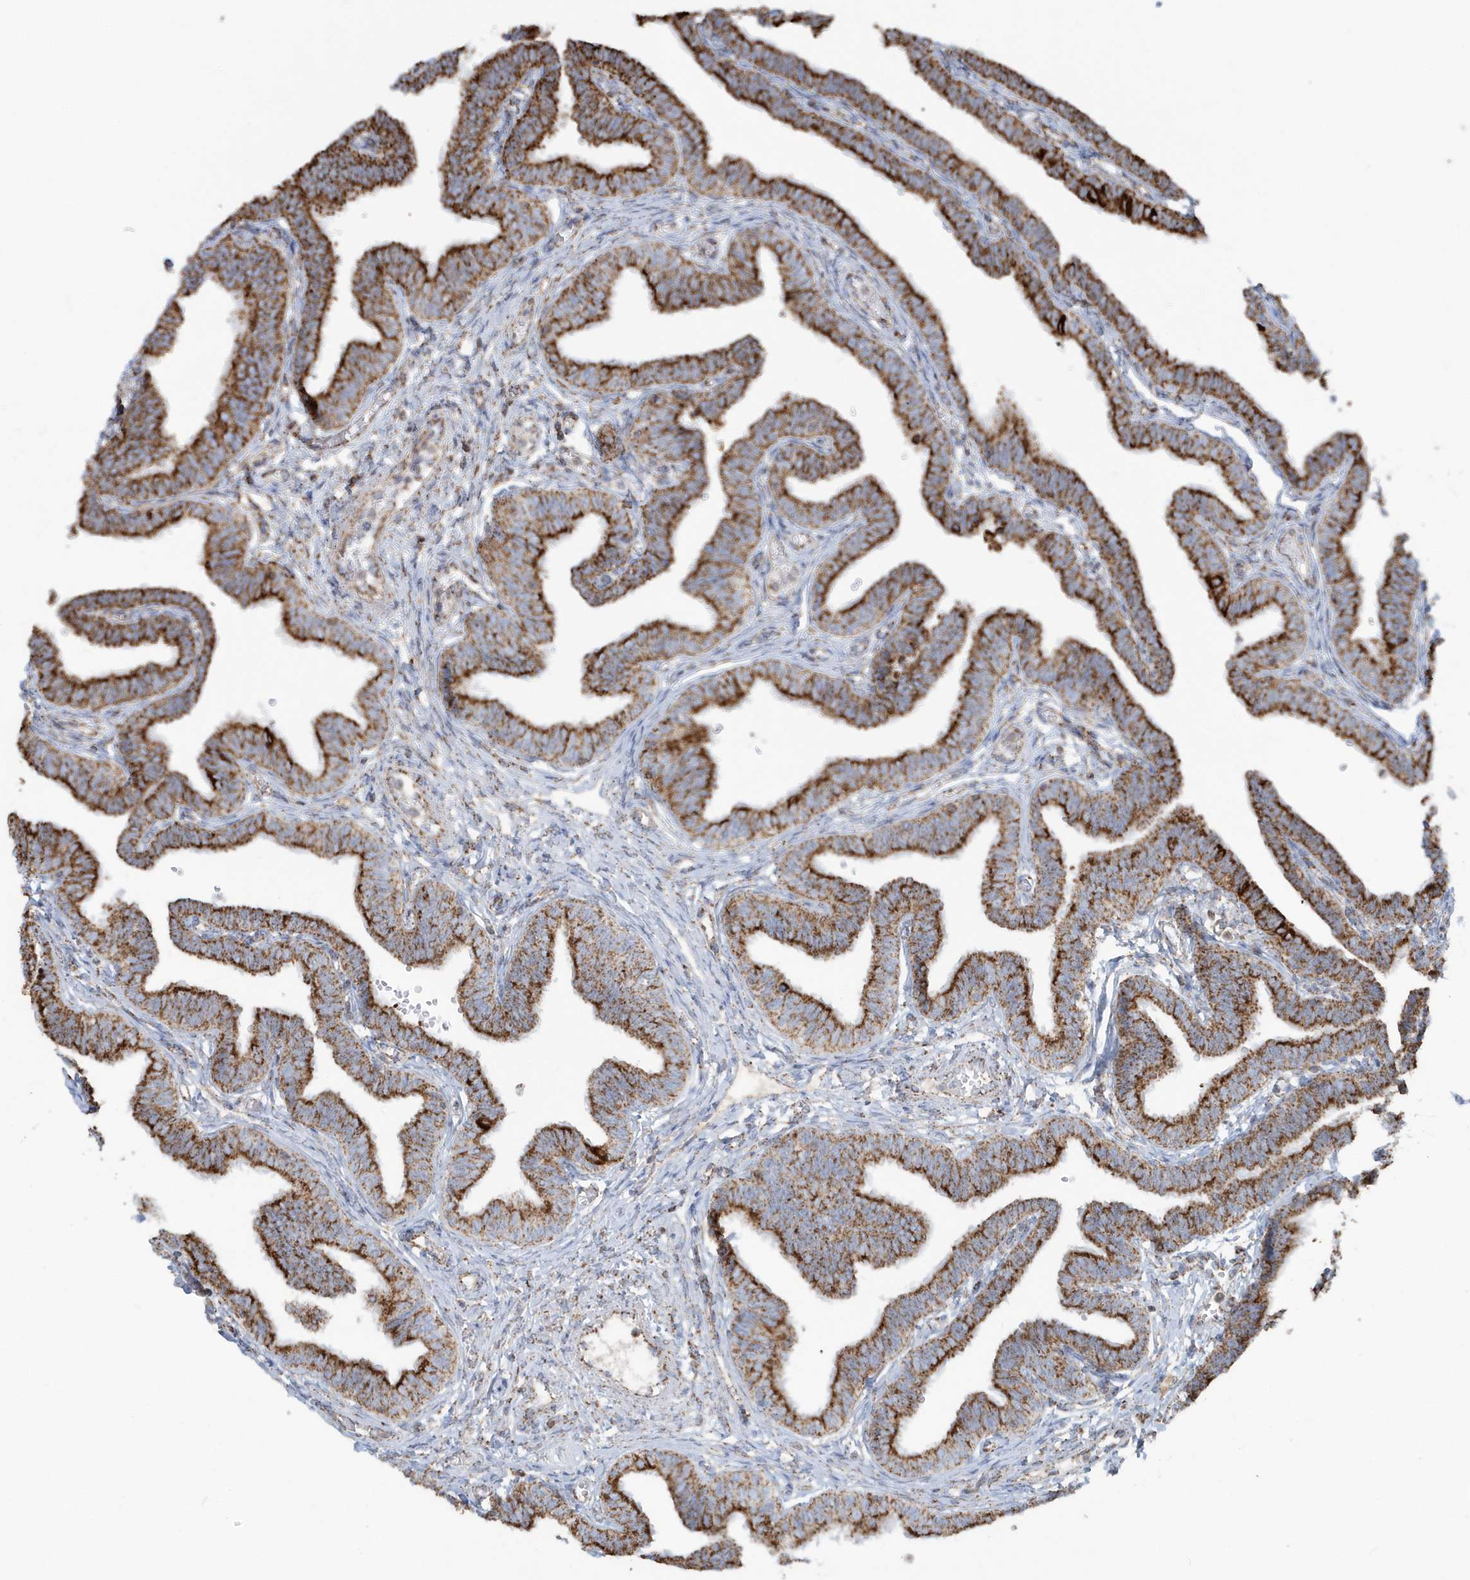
{"staining": {"intensity": "strong", "quantity": ">75%", "location": "cytoplasmic/membranous"}, "tissue": "fallopian tube", "cell_type": "Glandular cells", "image_type": "normal", "snomed": [{"axis": "morphology", "description": "Normal tissue, NOS"}, {"axis": "topography", "description": "Fallopian tube"}, {"axis": "topography", "description": "Ovary"}], "caption": "Protein analysis of normal fallopian tube shows strong cytoplasmic/membranous expression in approximately >75% of glandular cells.", "gene": "RAB11FIP3", "patient": {"sex": "female", "age": 23}}